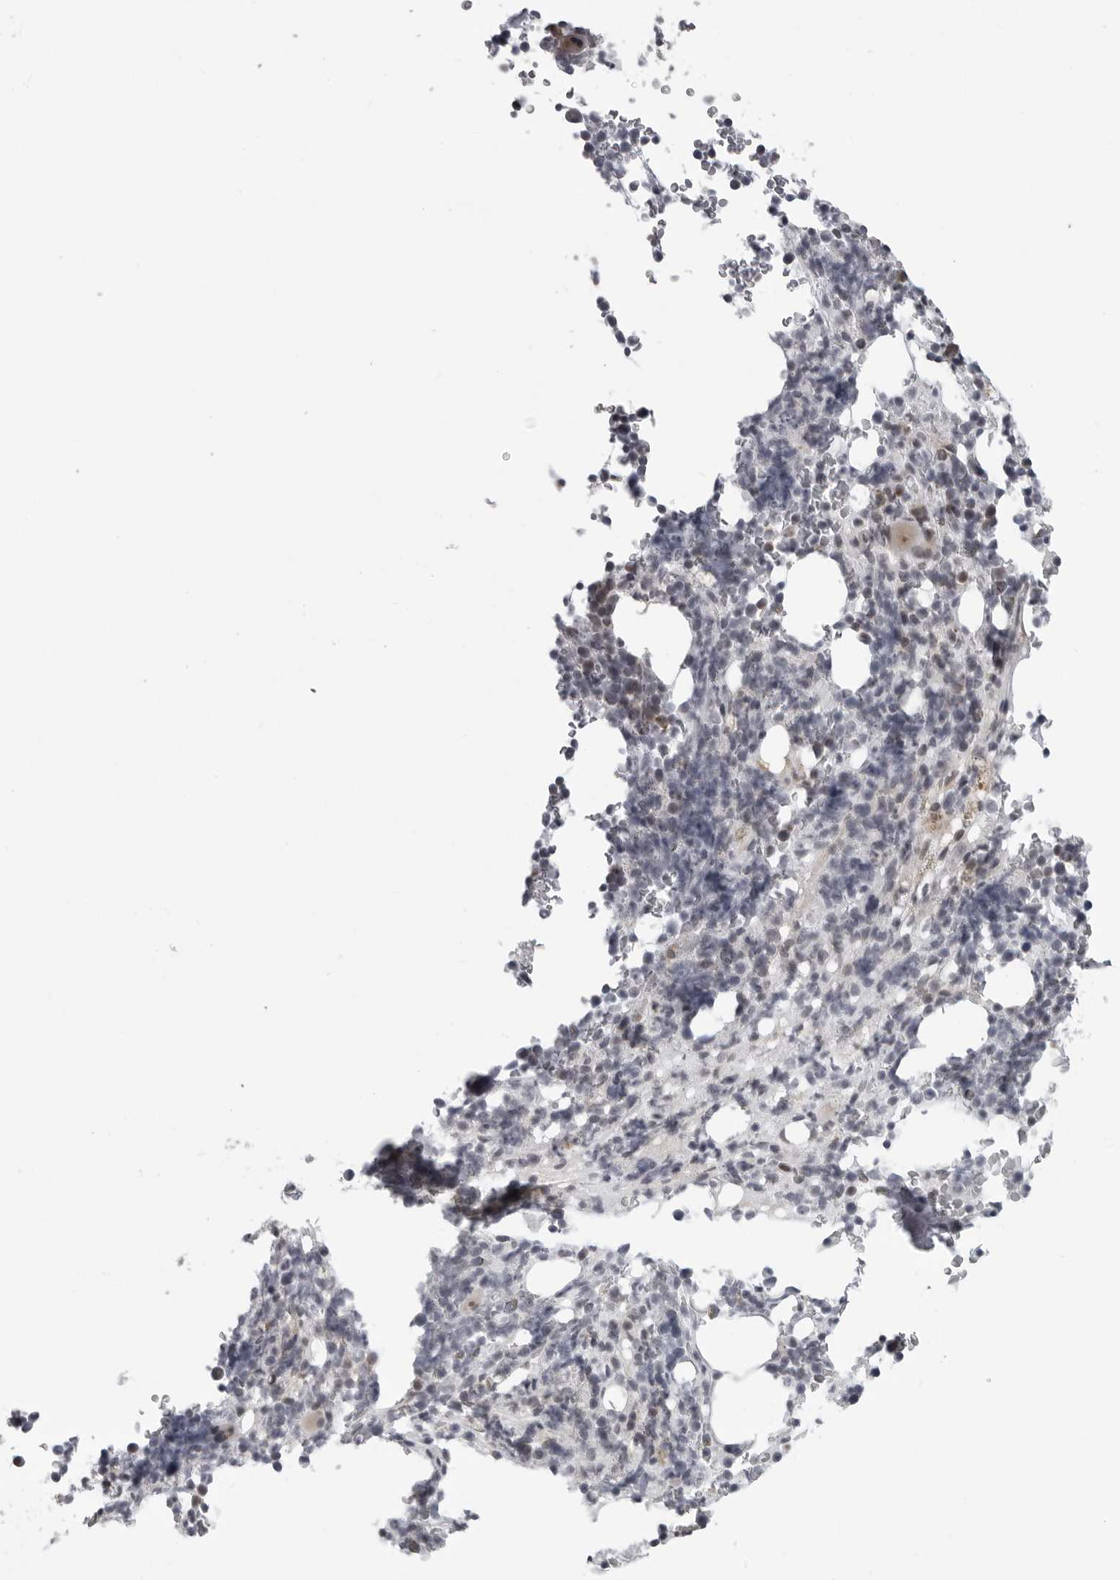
{"staining": {"intensity": "moderate", "quantity": "<25%", "location": "cytoplasmic/membranous"}, "tissue": "bone marrow", "cell_type": "Hematopoietic cells", "image_type": "normal", "snomed": [{"axis": "morphology", "description": "Normal tissue, NOS"}, {"axis": "topography", "description": "Bone marrow"}], "caption": "Bone marrow stained with immunohistochemistry (IHC) exhibits moderate cytoplasmic/membranous staining in about <25% of hematopoietic cells.", "gene": "RTCA", "patient": {"sex": "male", "age": 58}}